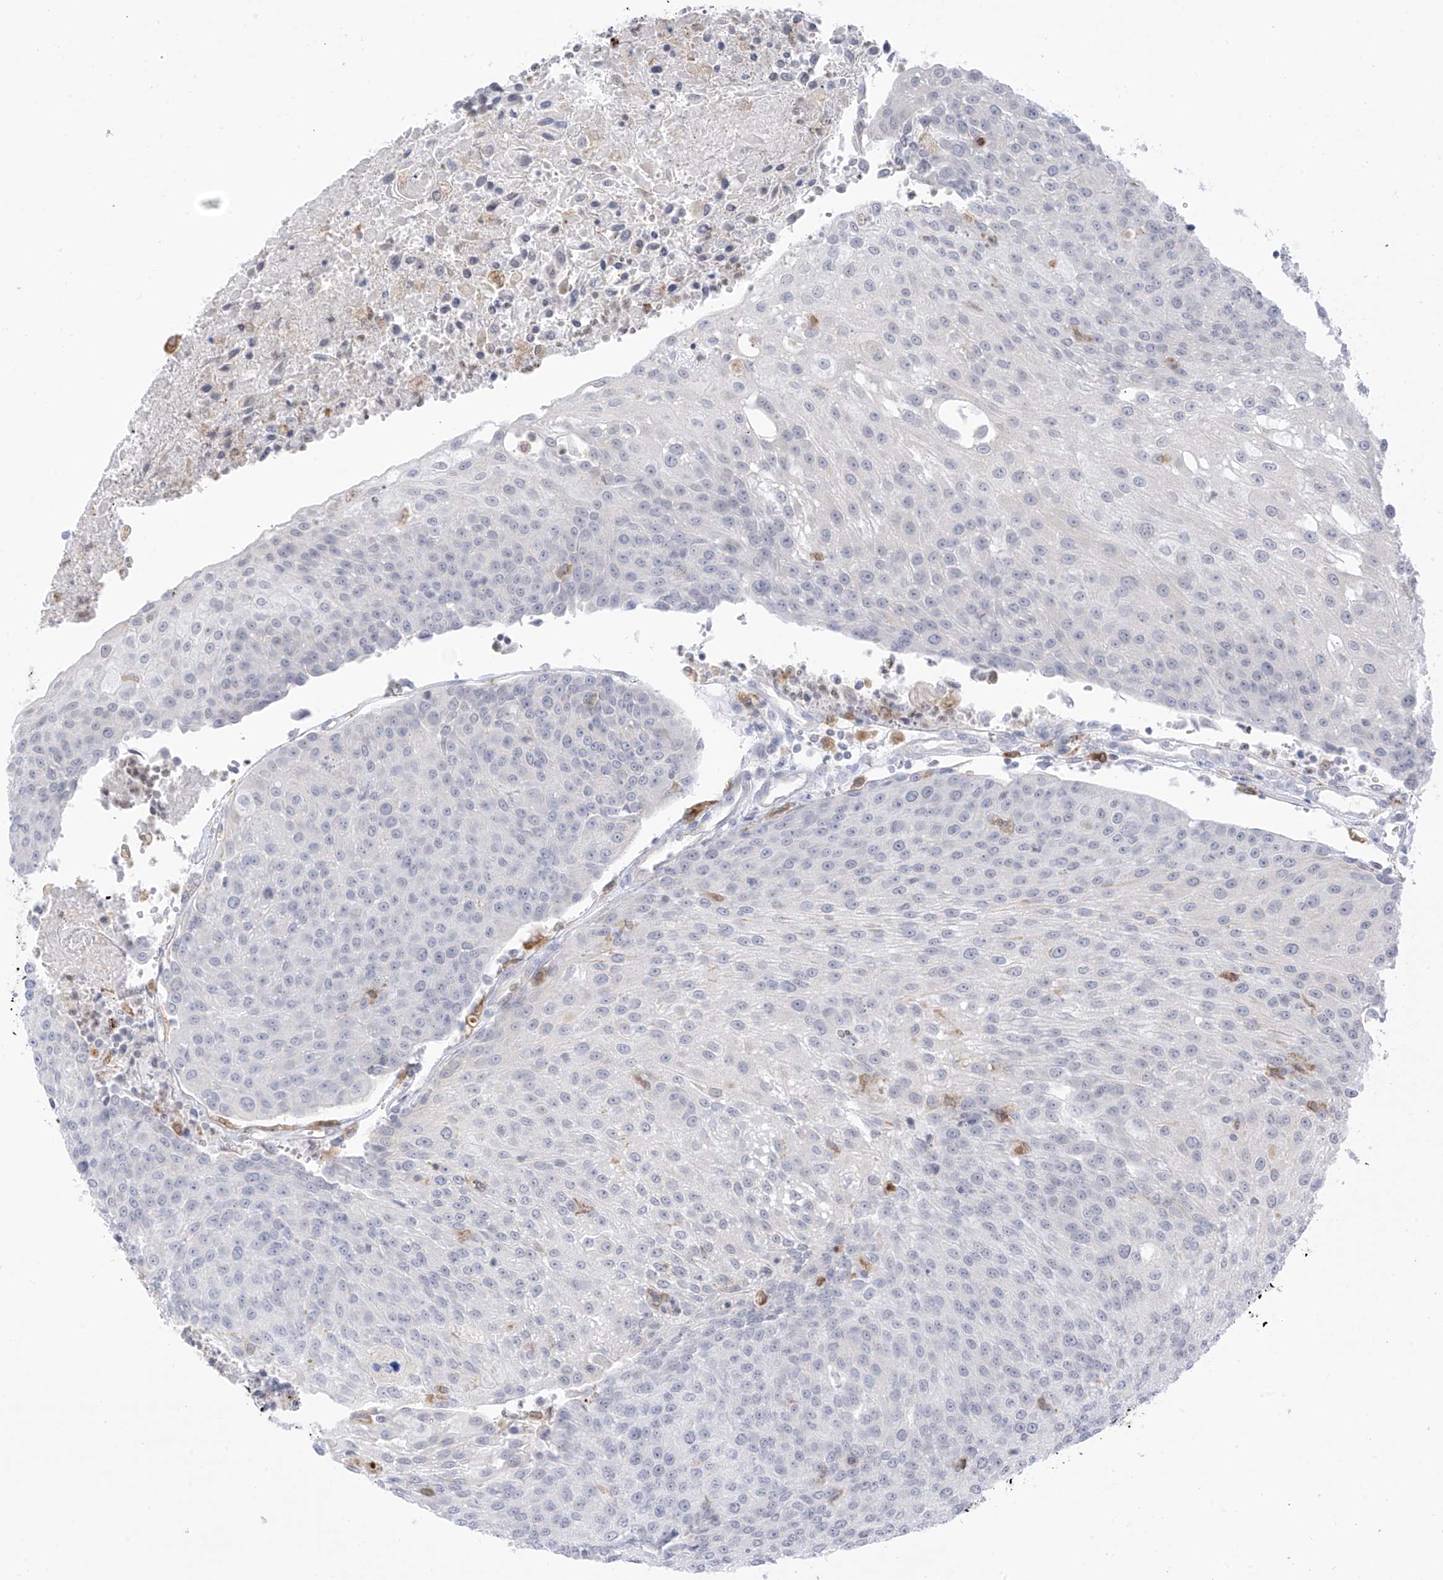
{"staining": {"intensity": "negative", "quantity": "none", "location": "none"}, "tissue": "urothelial cancer", "cell_type": "Tumor cells", "image_type": "cancer", "snomed": [{"axis": "morphology", "description": "Urothelial carcinoma, High grade"}, {"axis": "topography", "description": "Urinary bladder"}], "caption": "IHC micrograph of neoplastic tissue: human high-grade urothelial carcinoma stained with DAB demonstrates no significant protein expression in tumor cells.", "gene": "TBXAS1", "patient": {"sex": "female", "age": 85}}